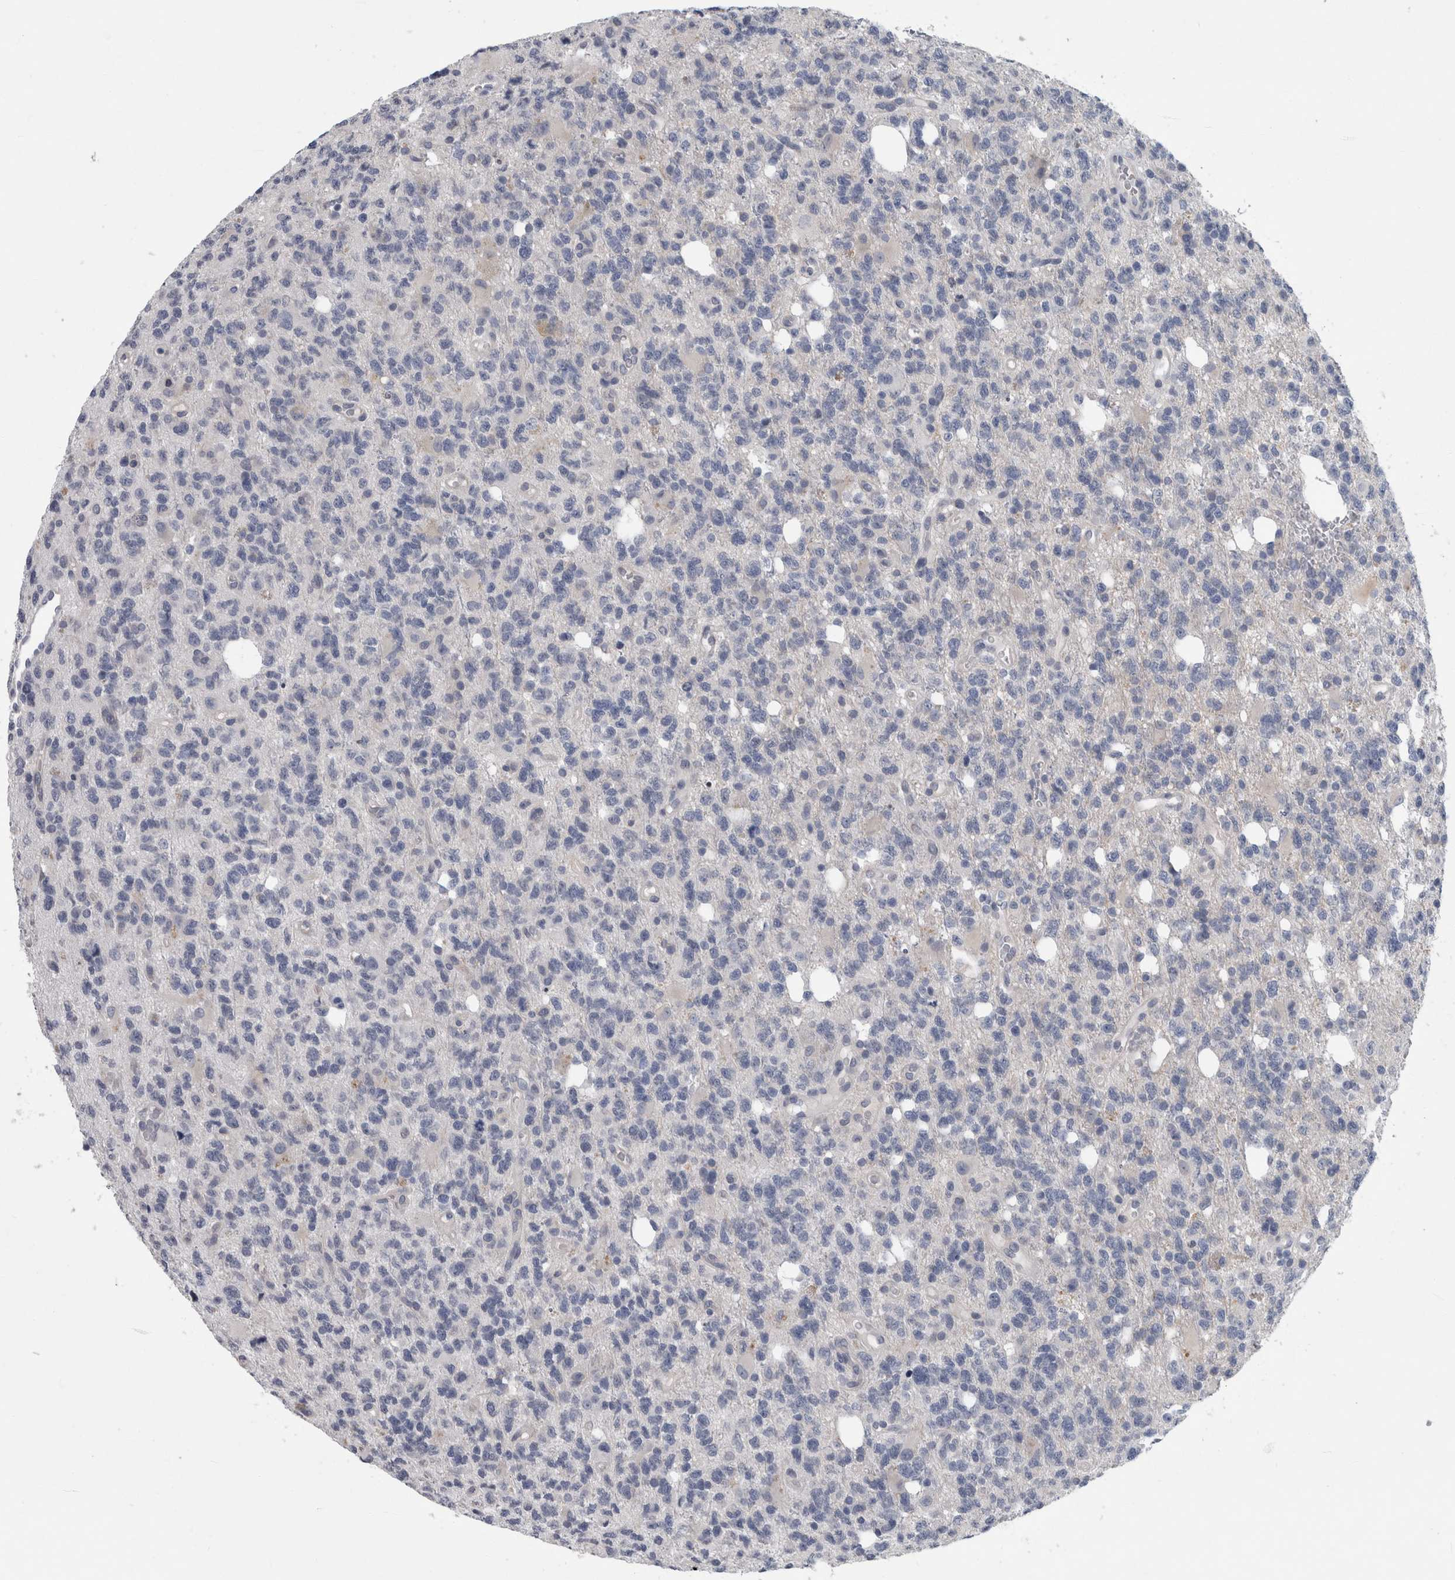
{"staining": {"intensity": "negative", "quantity": "none", "location": "none"}, "tissue": "glioma", "cell_type": "Tumor cells", "image_type": "cancer", "snomed": [{"axis": "morphology", "description": "Glioma, malignant, High grade"}, {"axis": "topography", "description": "Brain"}], "caption": "IHC photomicrograph of glioma stained for a protein (brown), which displays no staining in tumor cells. The staining is performed using DAB (3,3'-diaminobenzidine) brown chromogen with nuclei counter-stained in using hematoxylin.", "gene": "FAM83H", "patient": {"sex": "female", "age": 62}}